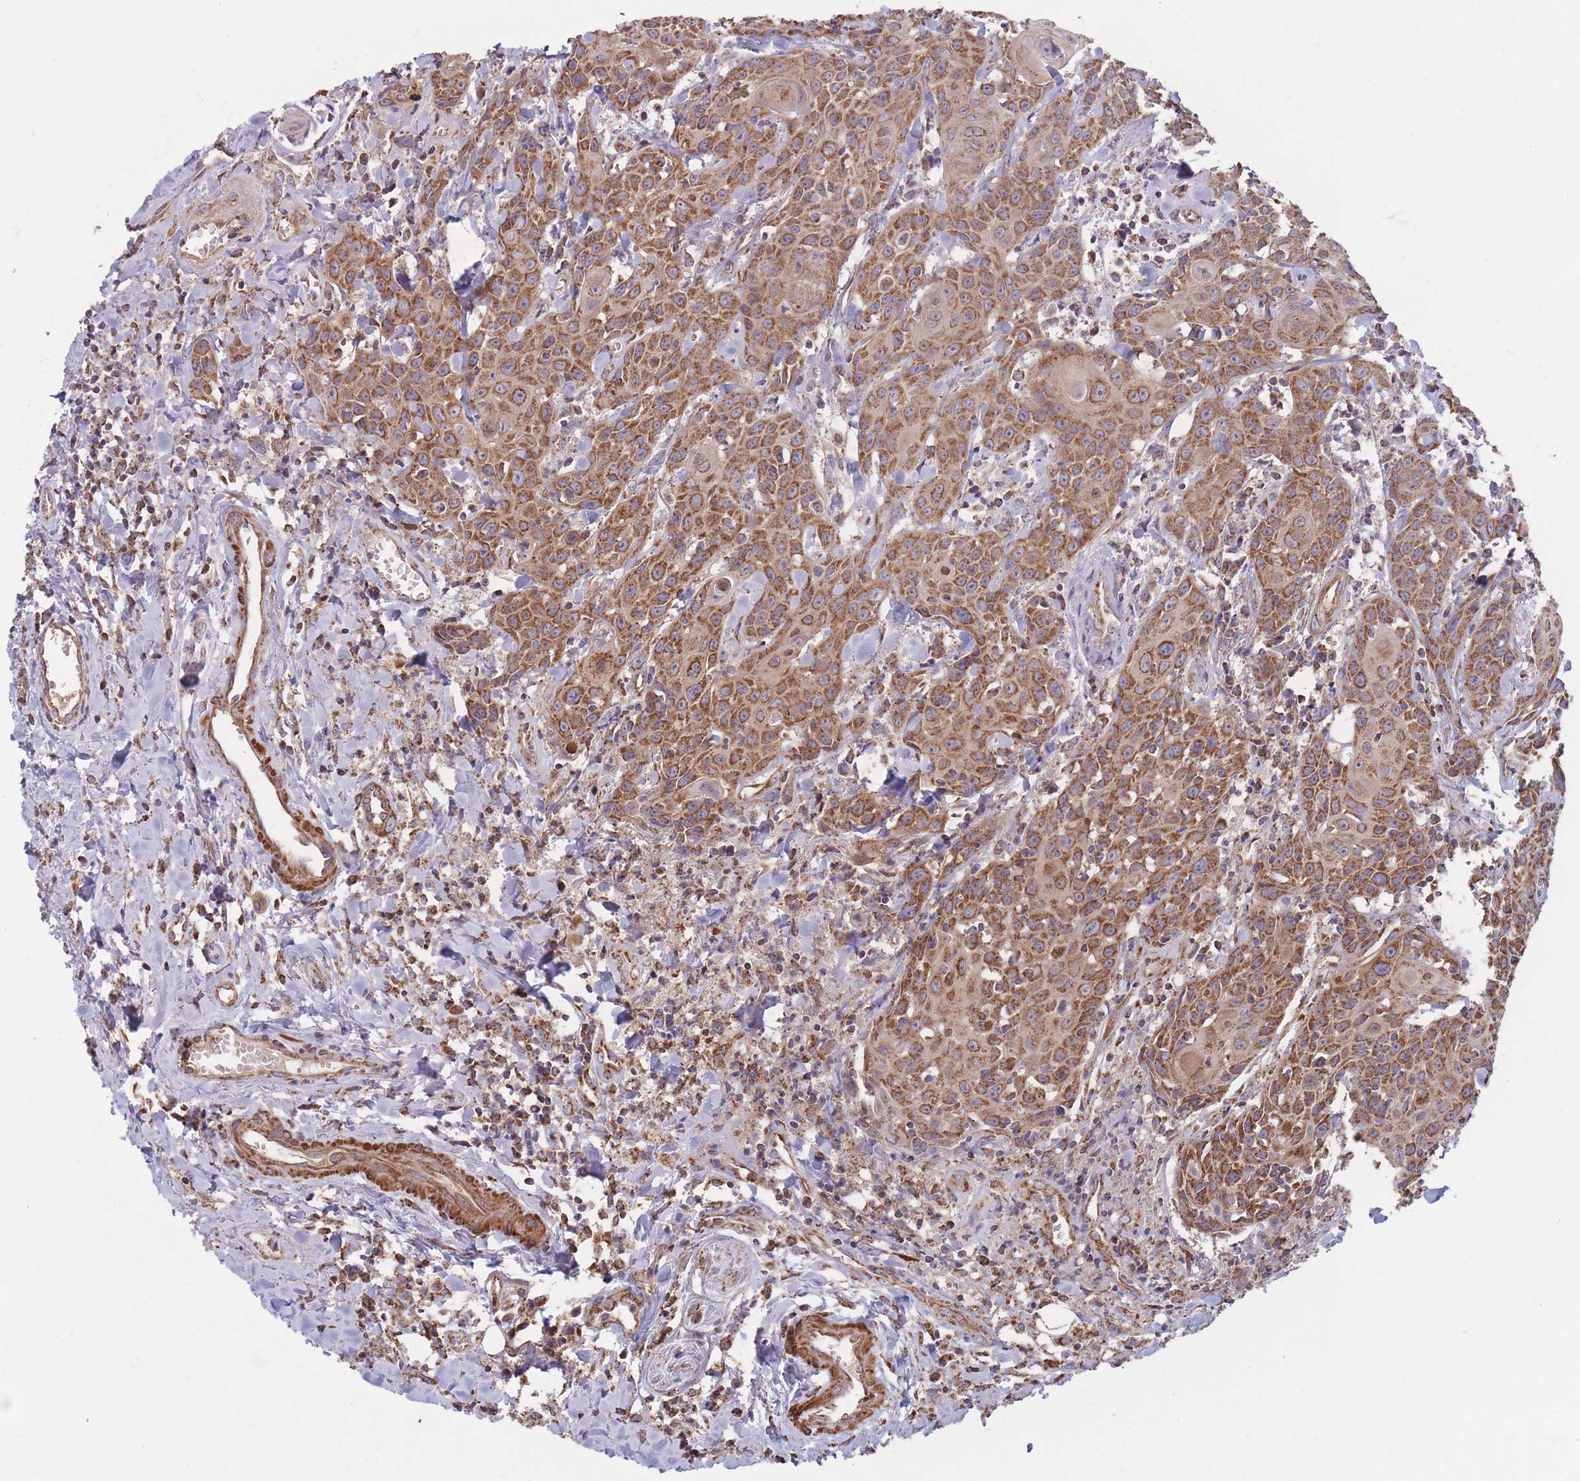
{"staining": {"intensity": "strong", "quantity": ">75%", "location": "cytoplasmic/membranous"}, "tissue": "head and neck cancer", "cell_type": "Tumor cells", "image_type": "cancer", "snomed": [{"axis": "morphology", "description": "Squamous cell carcinoma, NOS"}, {"axis": "topography", "description": "Oral tissue"}, {"axis": "topography", "description": "Head-Neck"}], "caption": "Squamous cell carcinoma (head and neck) stained with DAB immunohistochemistry displays high levels of strong cytoplasmic/membranous positivity in approximately >75% of tumor cells. (IHC, brightfield microscopy, high magnification).", "gene": "KIF16B", "patient": {"sex": "female", "age": 82}}